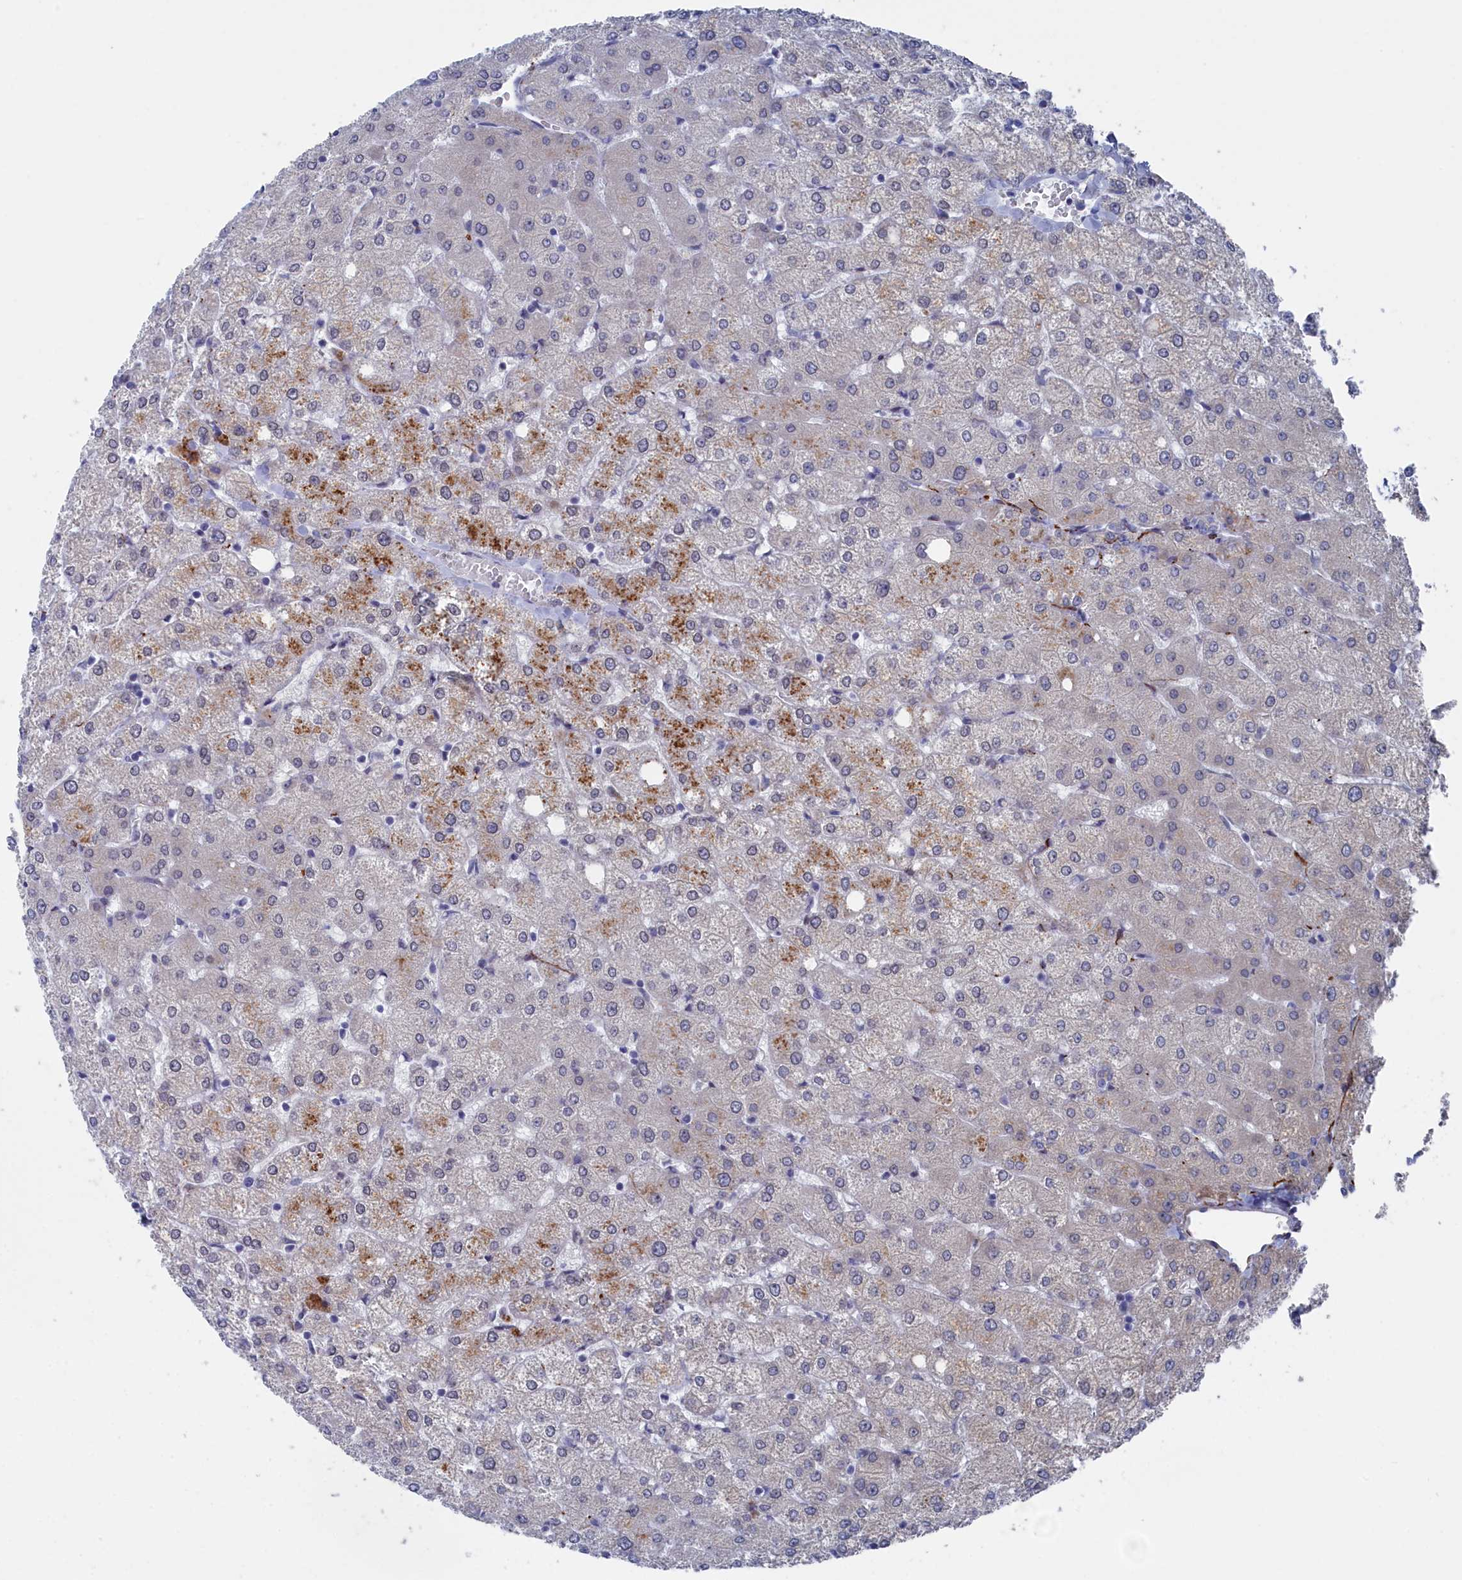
{"staining": {"intensity": "negative", "quantity": "none", "location": "none"}, "tissue": "liver", "cell_type": "Cholangiocytes", "image_type": "normal", "snomed": [{"axis": "morphology", "description": "Normal tissue, NOS"}, {"axis": "topography", "description": "Liver"}], "caption": "This is an IHC micrograph of benign liver. There is no expression in cholangiocytes.", "gene": "TMEM161A", "patient": {"sex": "female", "age": 54}}